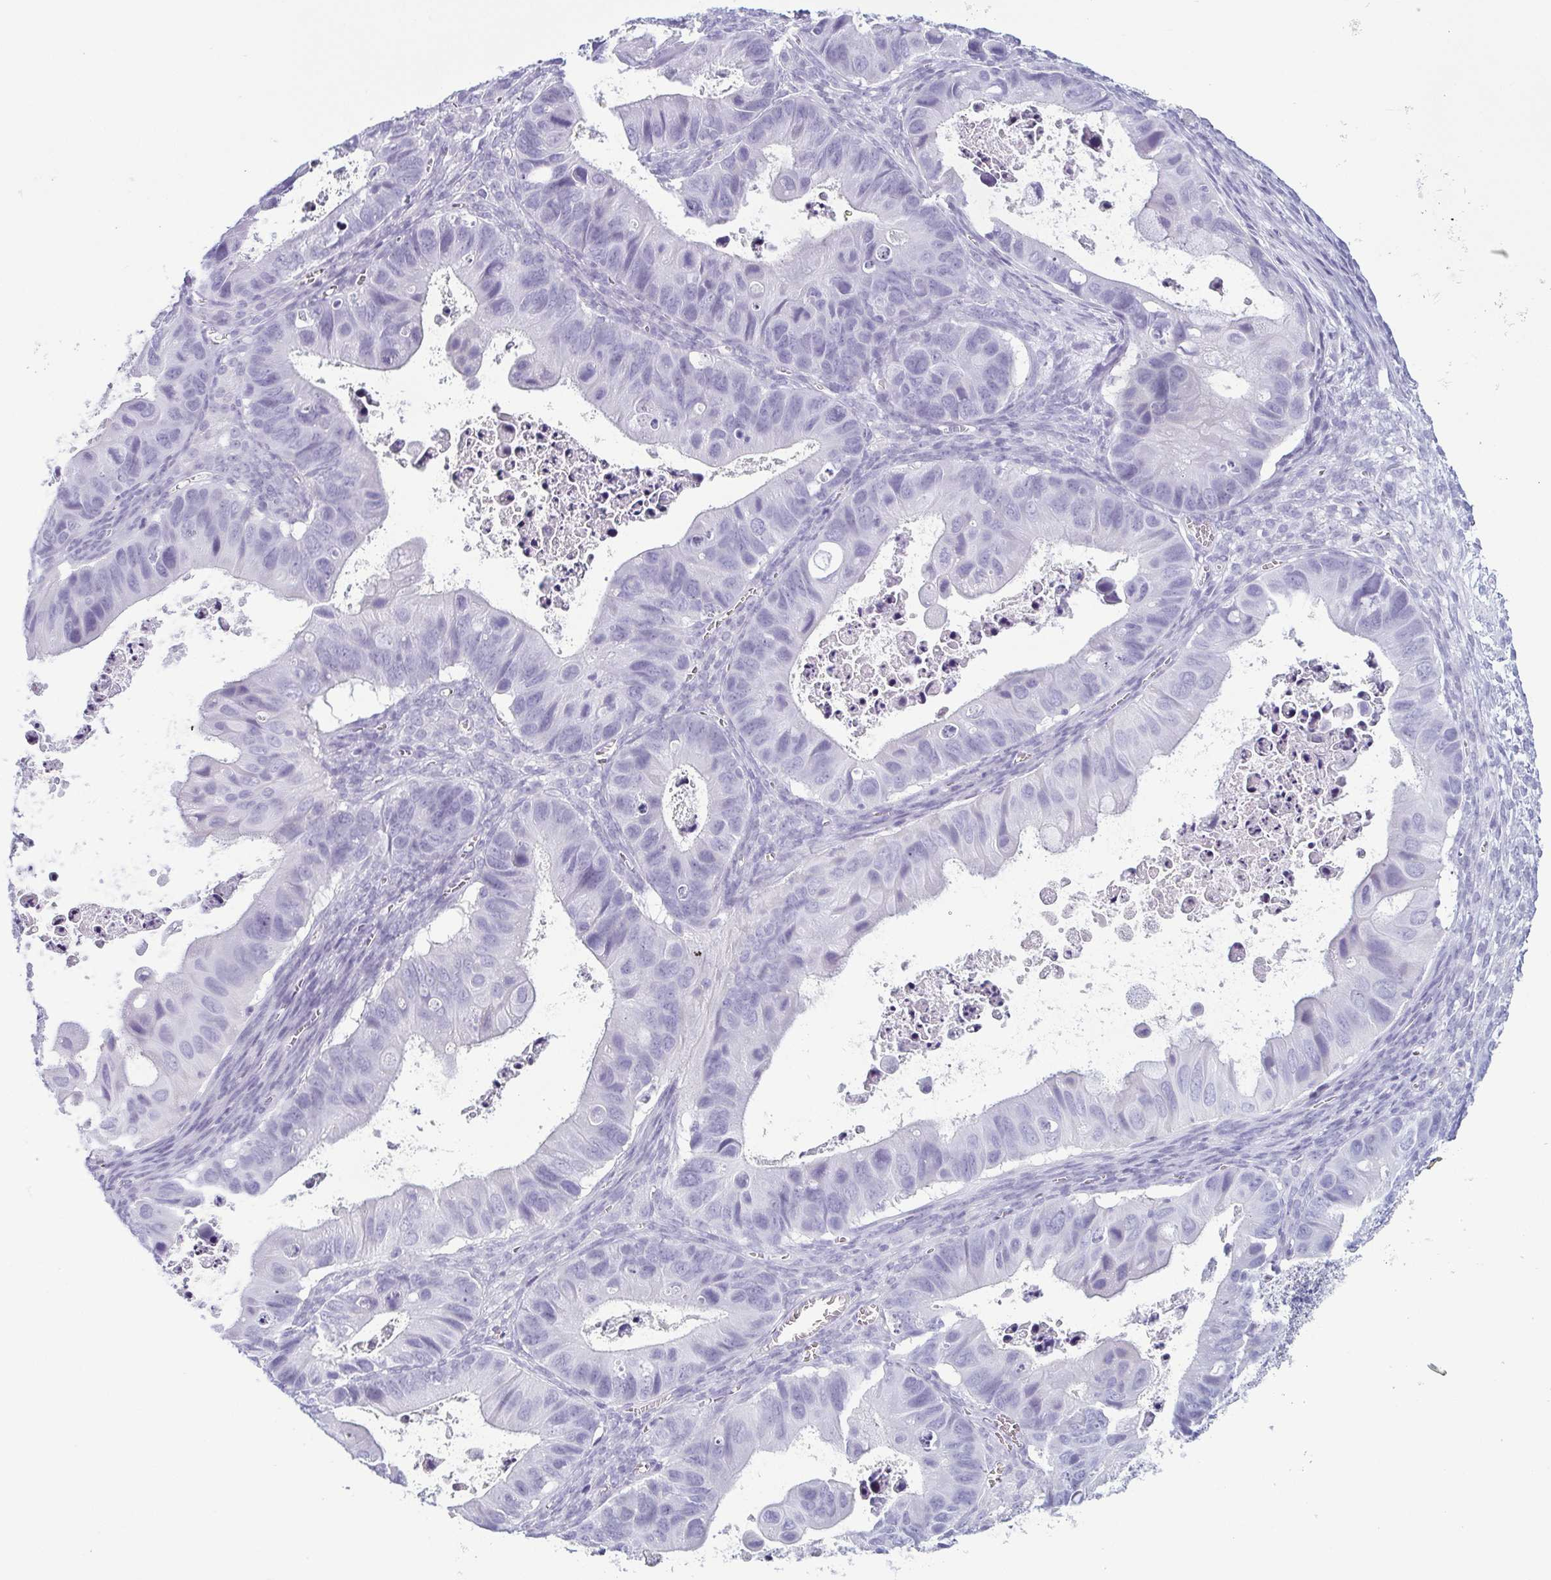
{"staining": {"intensity": "negative", "quantity": "none", "location": "none"}, "tissue": "ovarian cancer", "cell_type": "Tumor cells", "image_type": "cancer", "snomed": [{"axis": "morphology", "description": "Cystadenocarcinoma, mucinous, NOS"}, {"axis": "topography", "description": "Ovary"}], "caption": "This micrograph is of ovarian cancer (mucinous cystadenocarcinoma) stained with immunohistochemistry to label a protein in brown with the nuclei are counter-stained blue. There is no expression in tumor cells.", "gene": "KRT78", "patient": {"sex": "female", "age": 64}}